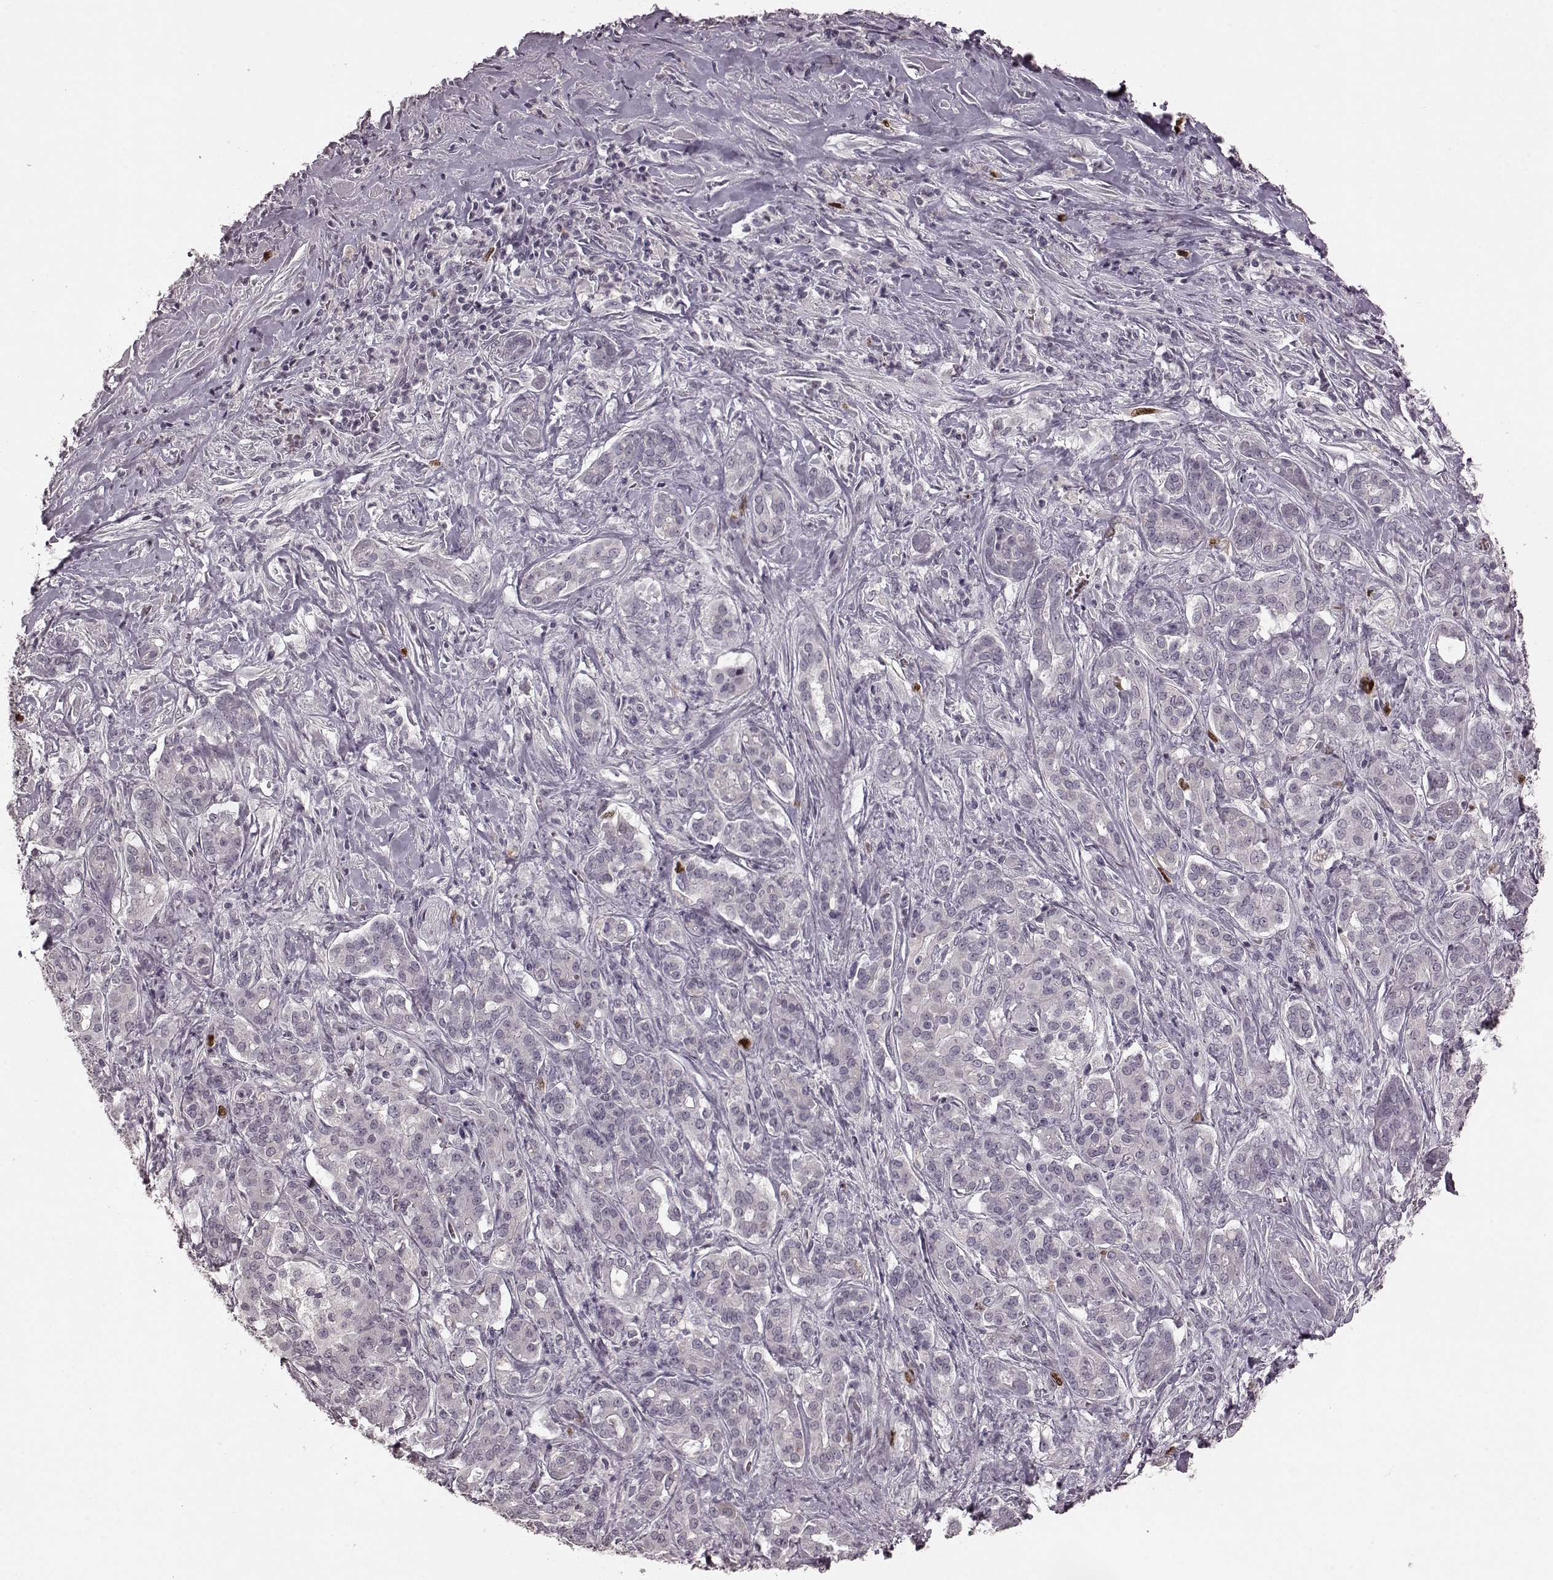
{"staining": {"intensity": "negative", "quantity": "none", "location": "none"}, "tissue": "pancreatic cancer", "cell_type": "Tumor cells", "image_type": "cancer", "snomed": [{"axis": "morphology", "description": "Normal tissue, NOS"}, {"axis": "morphology", "description": "Inflammation, NOS"}, {"axis": "morphology", "description": "Adenocarcinoma, NOS"}, {"axis": "topography", "description": "Pancreas"}], "caption": "Tumor cells are negative for brown protein staining in pancreatic cancer.", "gene": "CCNA2", "patient": {"sex": "male", "age": 57}}